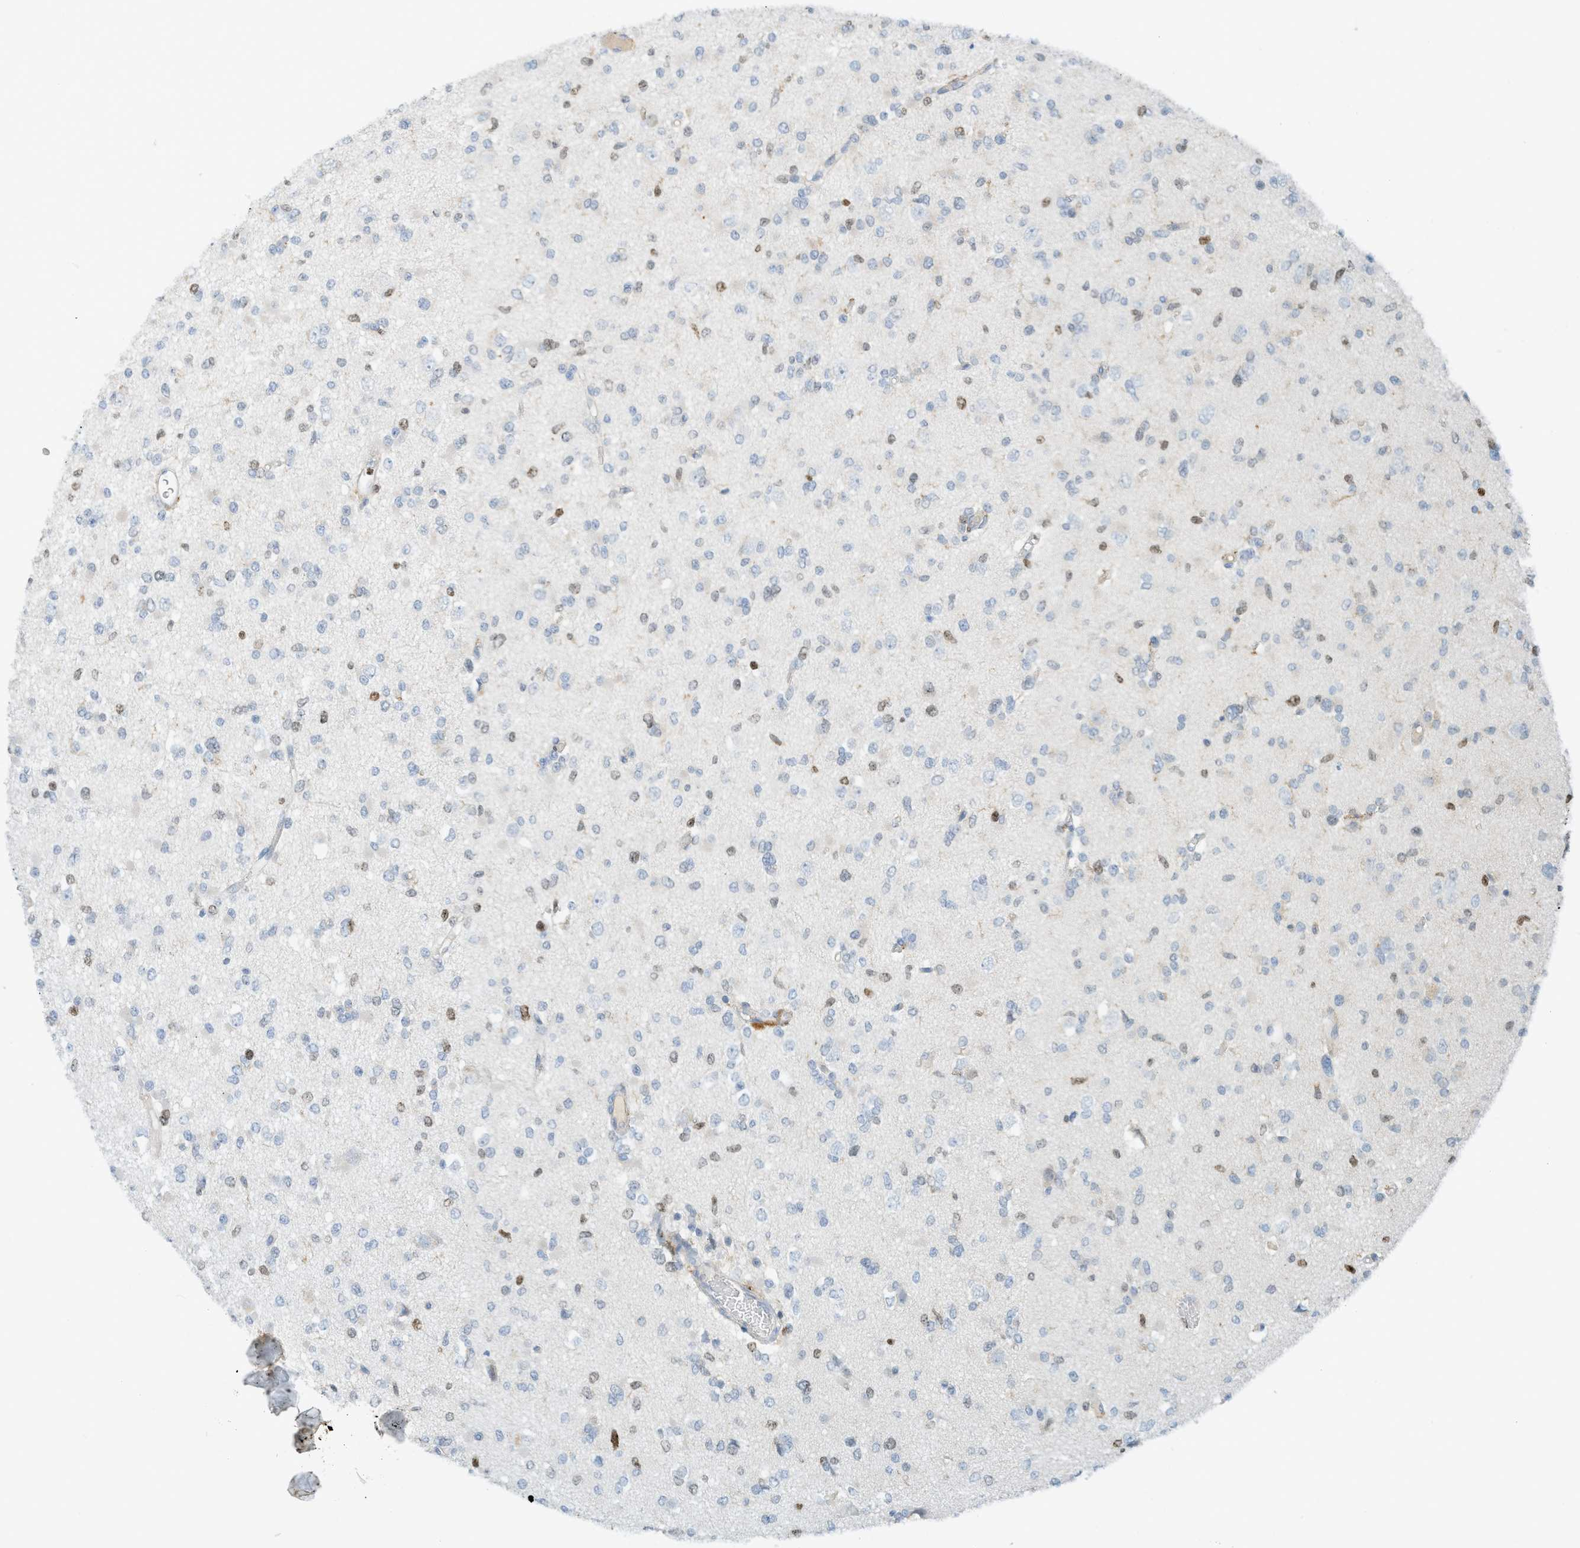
{"staining": {"intensity": "moderate", "quantity": "<25%", "location": "nuclear"}, "tissue": "glioma", "cell_type": "Tumor cells", "image_type": "cancer", "snomed": [{"axis": "morphology", "description": "Glioma, malignant, Low grade"}, {"axis": "topography", "description": "Brain"}], "caption": "A low amount of moderate nuclear expression is appreciated in about <25% of tumor cells in malignant low-grade glioma tissue. (DAB (3,3'-diaminobenzidine) = brown stain, brightfield microscopy at high magnification).", "gene": "SH3D19", "patient": {"sex": "female", "age": 22}}